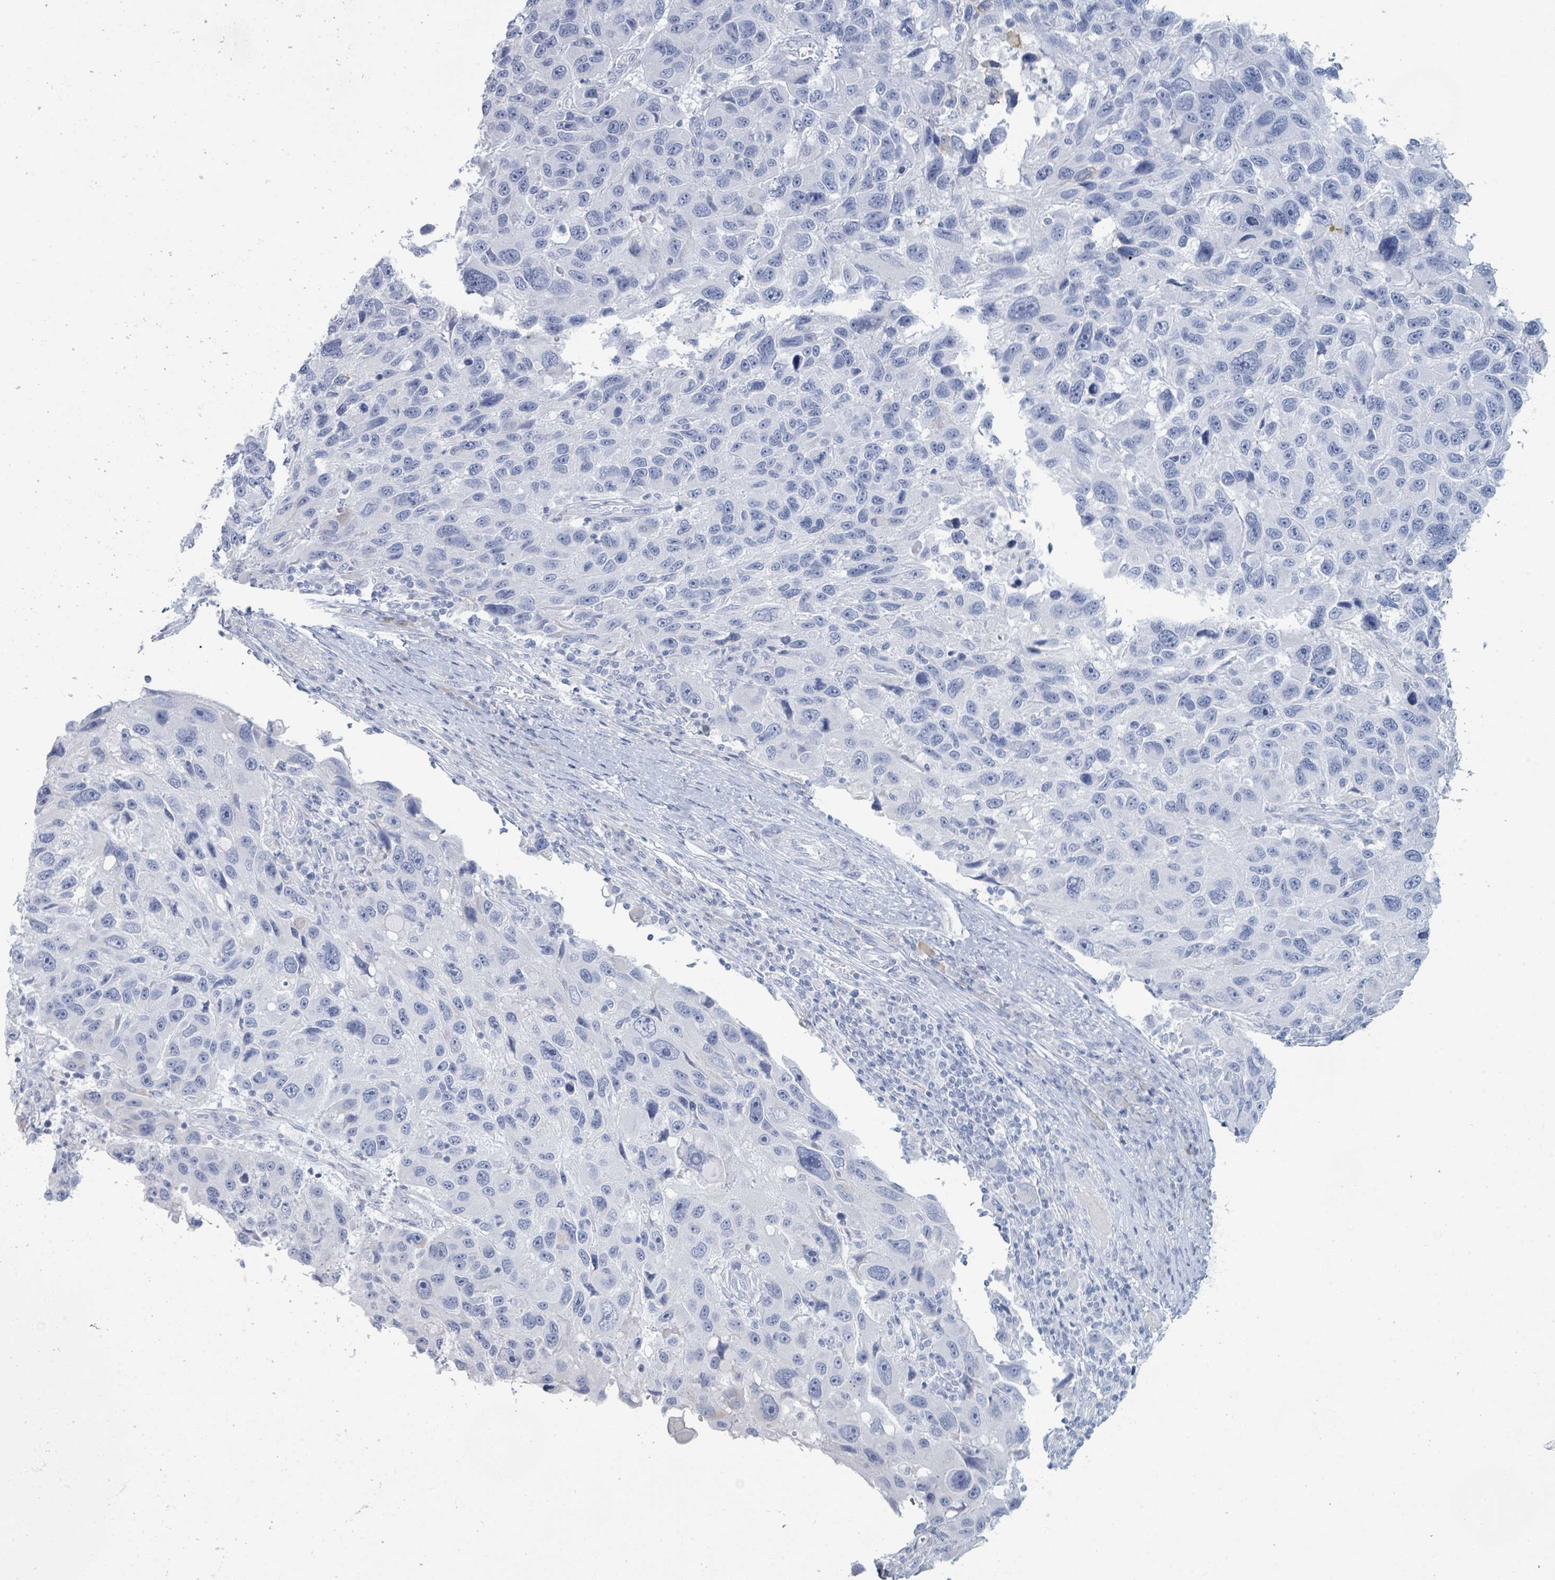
{"staining": {"intensity": "negative", "quantity": "none", "location": "none"}, "tissue": "melanoma", "cell_type": "Tumor cells", "image_type": "cancer", "snomed": [{"axis": "morphology", "description": "Malignant melanoma, NOS"}, {"axis": "topography", "description": "Skin"}], "caption": "An image of human malignant melanoma is negative for staining in tumor cells.", "gene": "PGA3", "patient": {"sex": "male", "age": 53}}